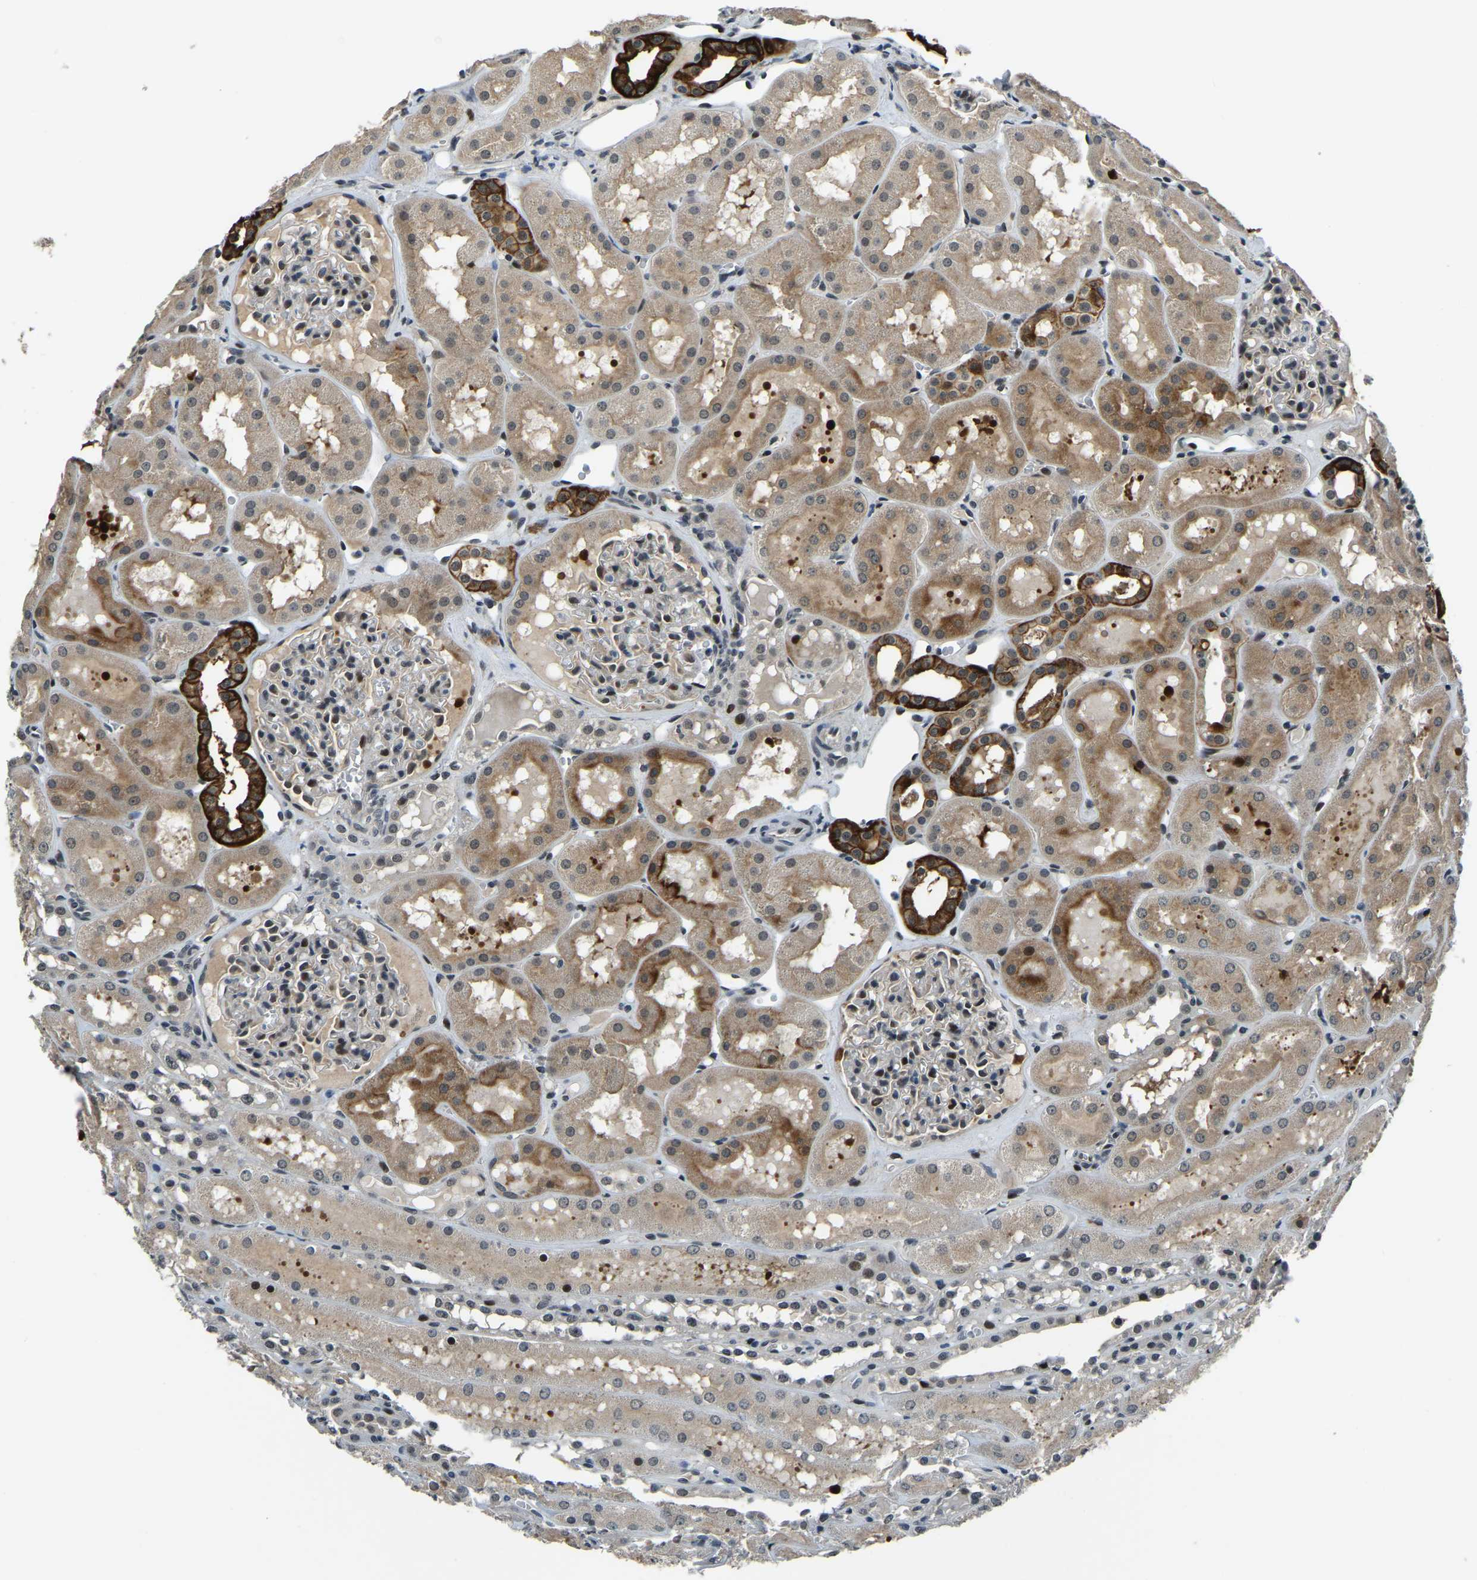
{"staining": {"intensity": "moderate", "quantity": "25%-75%", "location": "nuclear"}, "tissue": "kidney", "cell_type": "Cells in glomeruli", "image_type": "normal", "snomed": [{"axis": "morphology", "description": "Normal tissue, NOS"}, {"axis": "topography", "description": "Kidney"}, {"axis": "topography", "description": "Urinary bladder"}], "caption": "High-power microscopy captured an IHC photomicrograph of normal kidney, revealing moderate nuclear expression in about 25%-75% of cells in glomeruli.", "gene": "ING2", "patient": {"sex": "male", "age": 16}}